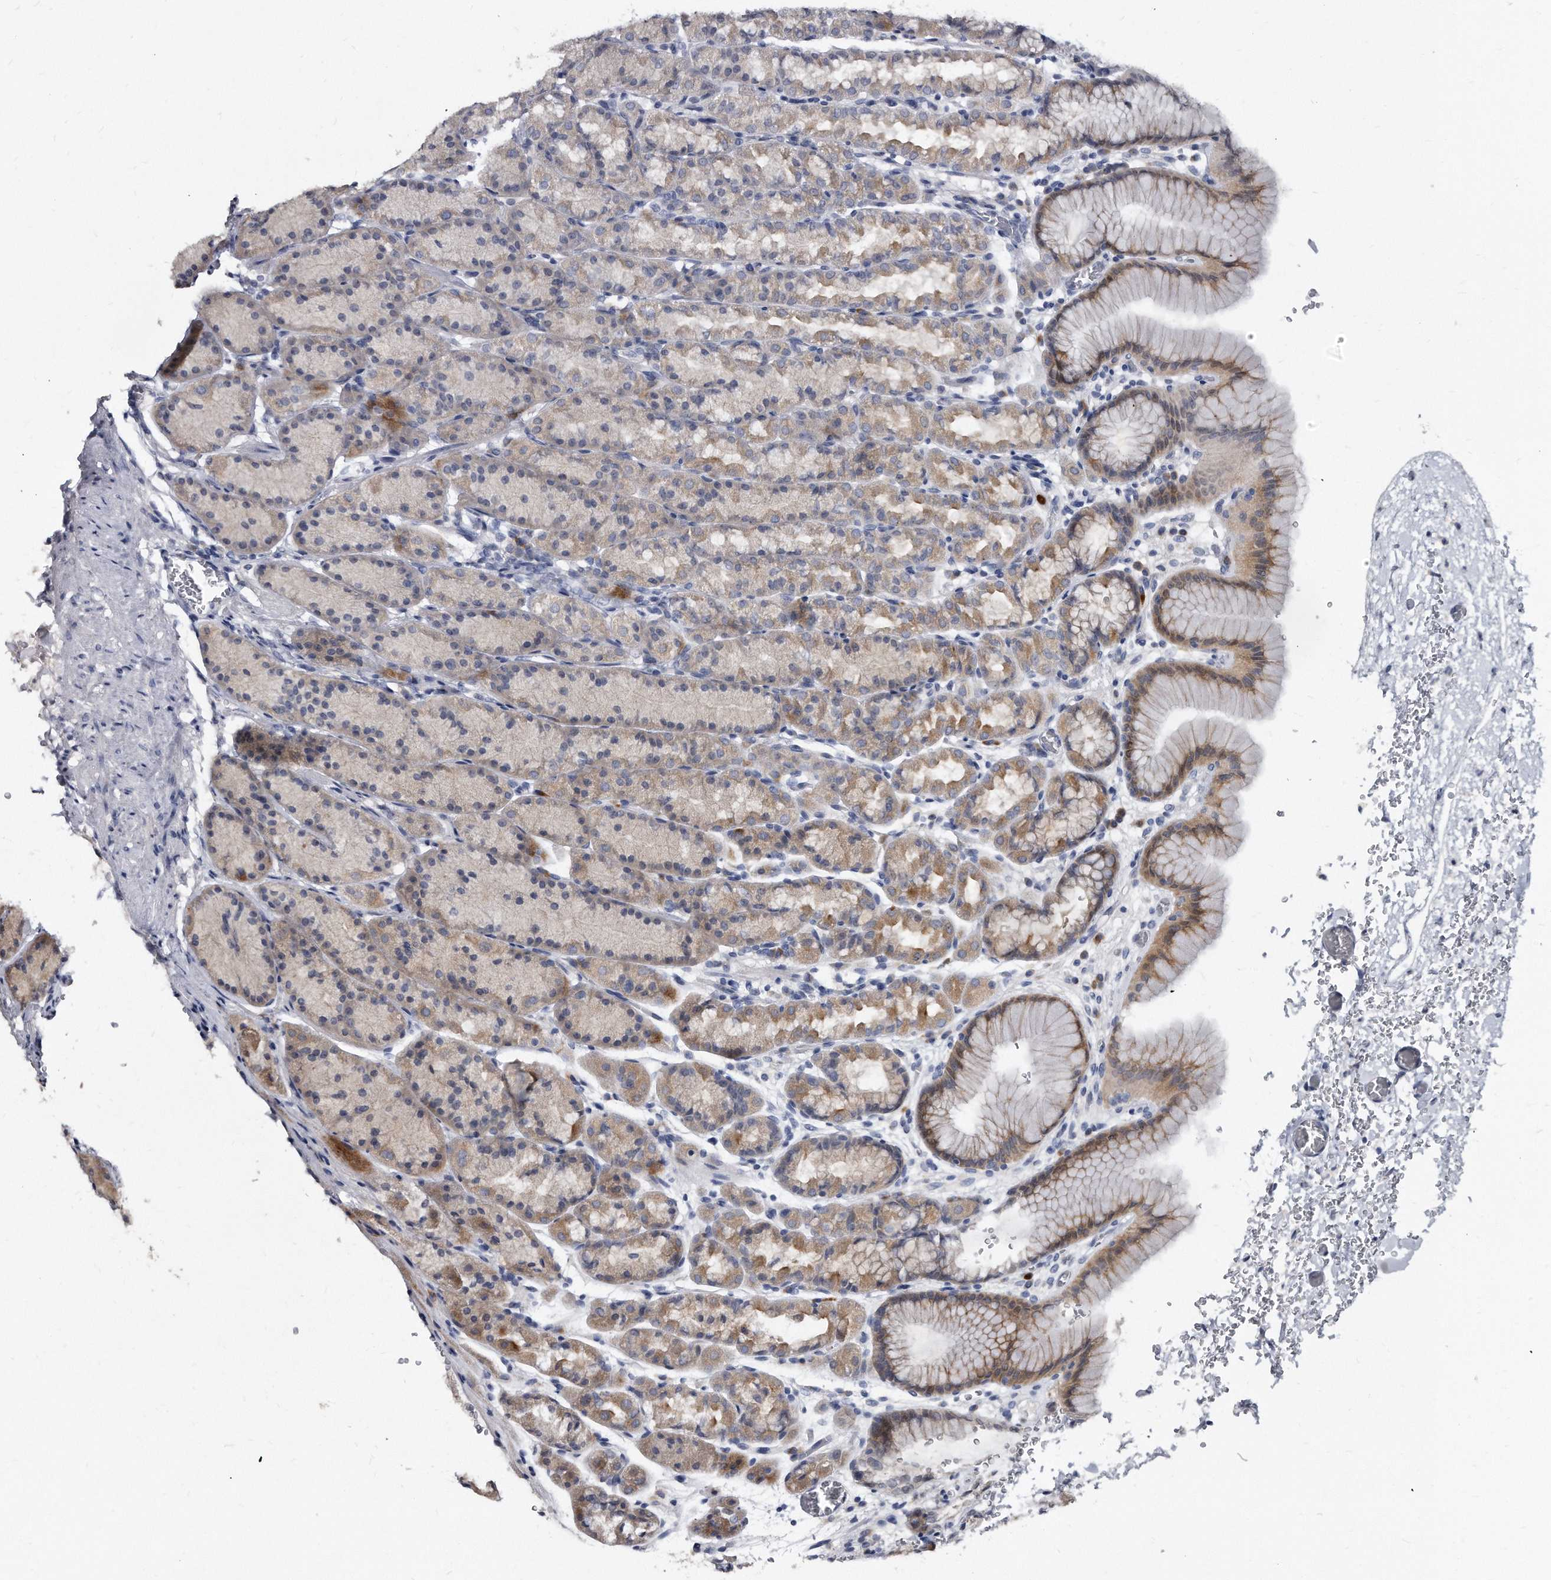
{"staining": {"intensity": "moderate", "quantity": "25%-75%", "location": "cytoplasmic/membranous"}, "tissue": "stomach", "cell_type": "Glandular cells", "image_type": "normal", "snomed": [{"axis": "morphology", "description": "Normal tissue, NOS"}, {"axis": "topography", "description": "Stomach"}], "caption": "Immunohistochemistry (IHC) image of normal human stomach stained for a protein (brown), which reveals medium levels of moderate cytoplasmic/membranous positivity in approximately 25%-75% of glandular cells.", "gene": "KLHDC3", "patient": {"sex": "male", "age": 42}}